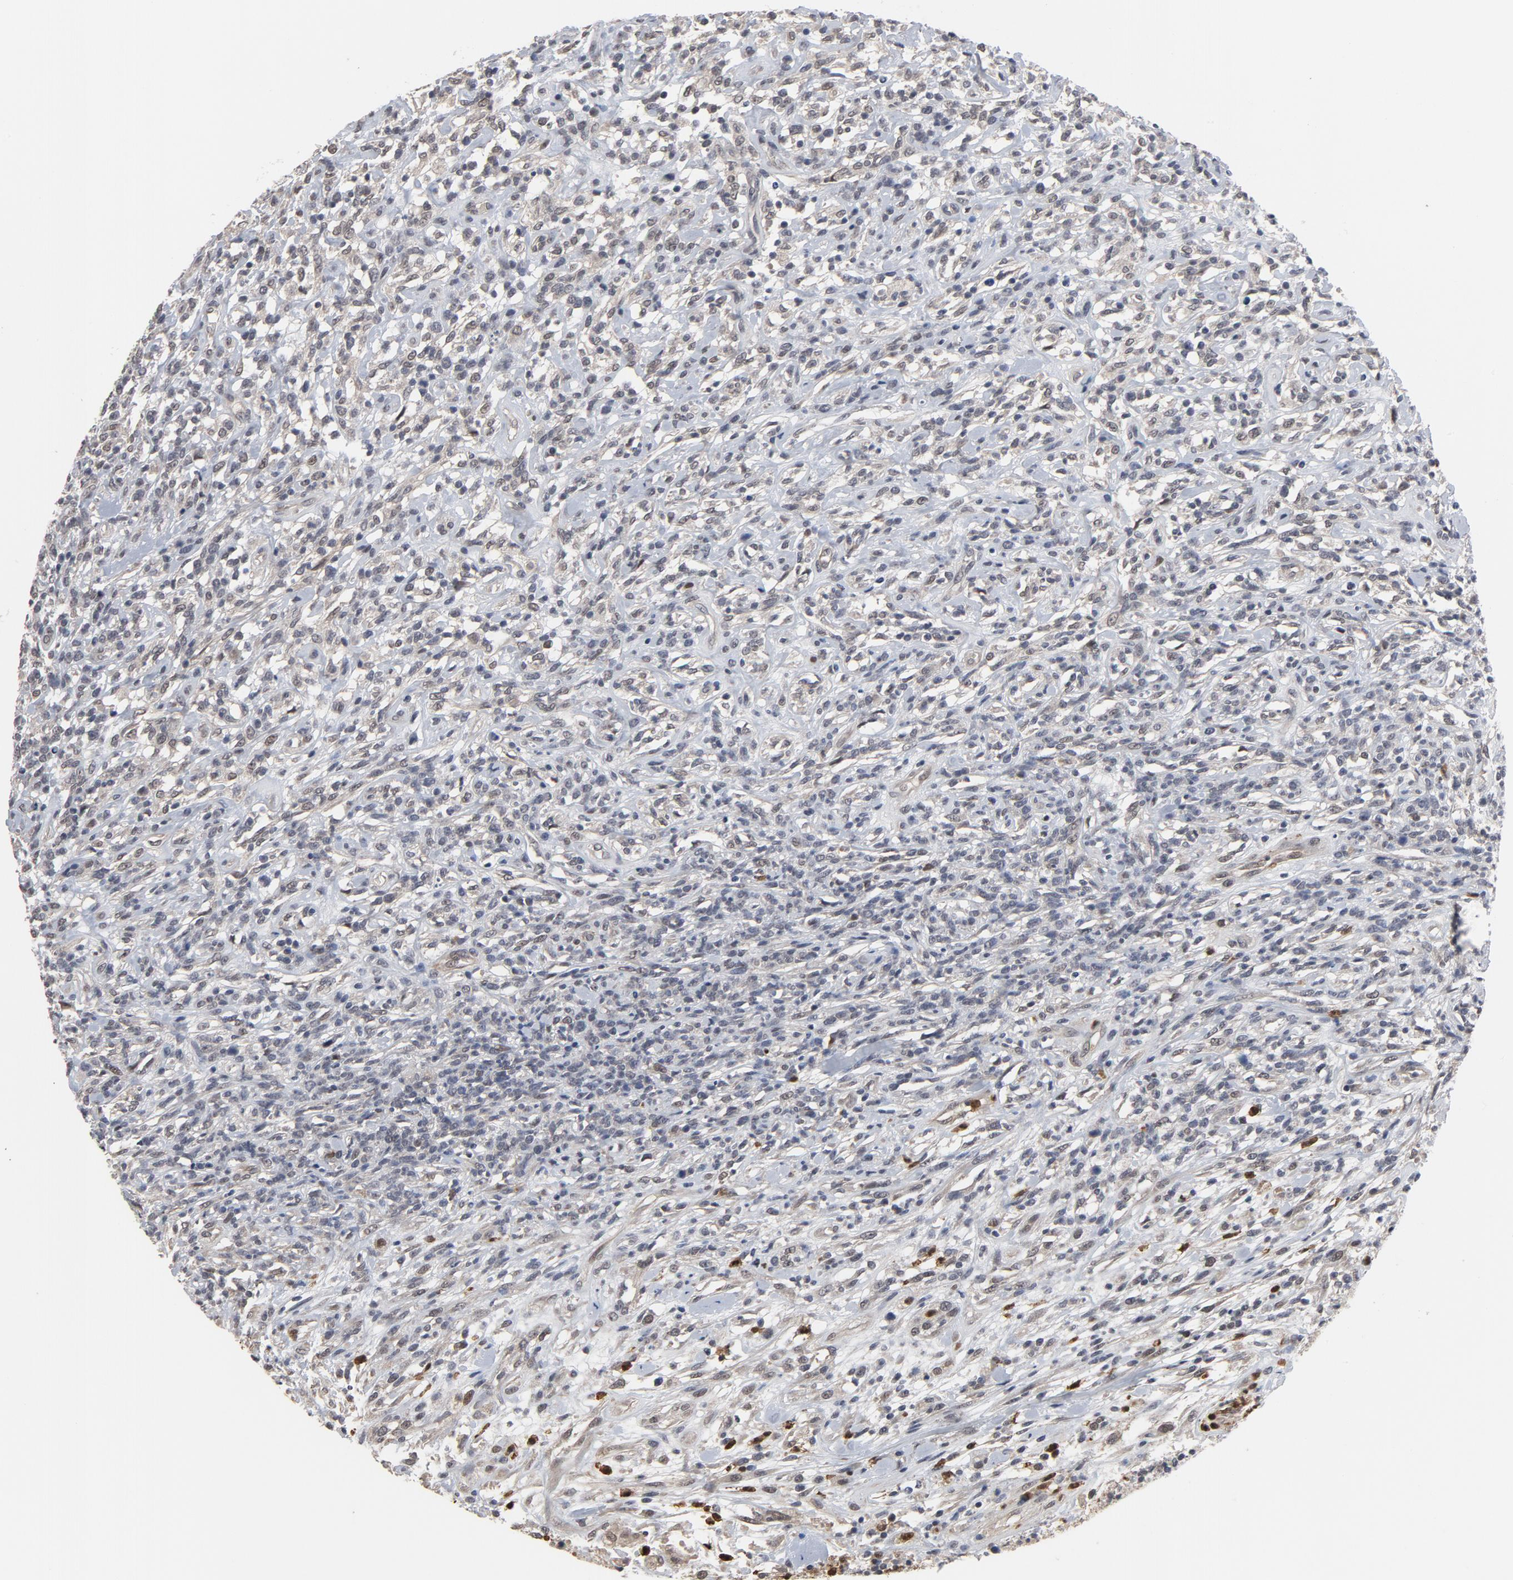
{"staining": {"intensity": "negative", "quantity": "none", "location": "none"}, "tissue": "lymphoma", "cell_type": "Tumor cells", "image_type": "cancer", "snomed": [{"axis": "morphology", "description": "Malignant lymphoma, non-Hodgkin's type, High grade"}, {"axis": "topography", "description": "Lymph node"}], "caption": "Tumor cells show no significant protein staining in high-grade malignant lymphoma, non-Hodgkin's type.", "gene": "RTL5", "patient": {"sex": "female", "age": 73}}